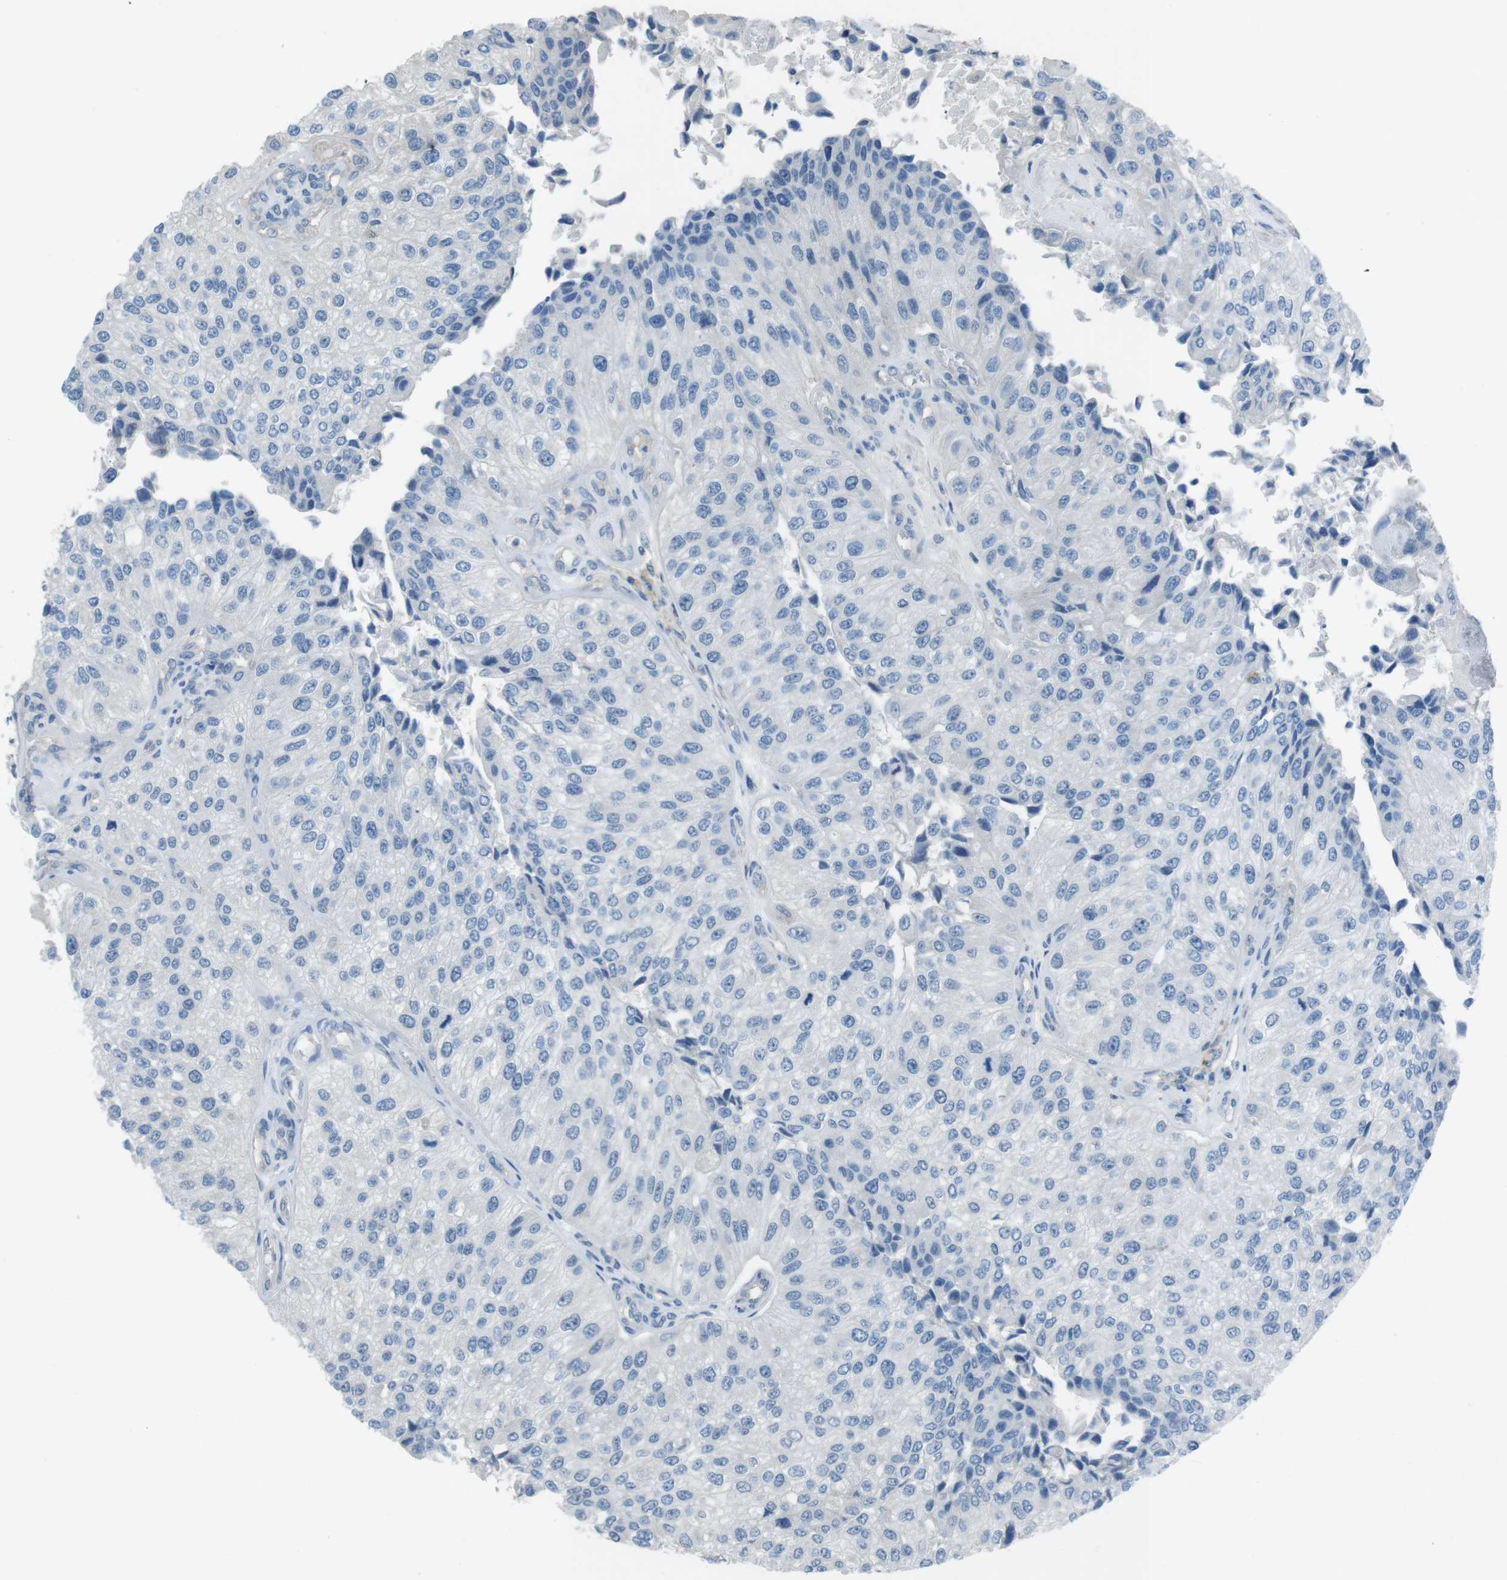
{"staining": {"intensity": "negative", "quantity": "none", "location": "none"}, "tissue": "urothelial cancer", "cell_type": "Tumor cells", "image_type": "cancer", "snomed": [{"axis": "morphology", "description": "Urothelial carcinoma, High grade"}, {"axis": "topography", "description": "Kidney"}, {"axis": "topography", "description": "Urinary bladder"}], "caption": "High magnification brightfield microscopy of urothelial cancer stained with DAB (brown) and counterstained with hematoxylin (blue): tumor cells show no significant positivity. The staining is performed using DAB (3,3'-diaminobenzidine) brown chromogen with nuclei counter-stained in using hematoxylin.", "gene": "CYP2C8", "patient": {"sex": "male", "age": 77}}